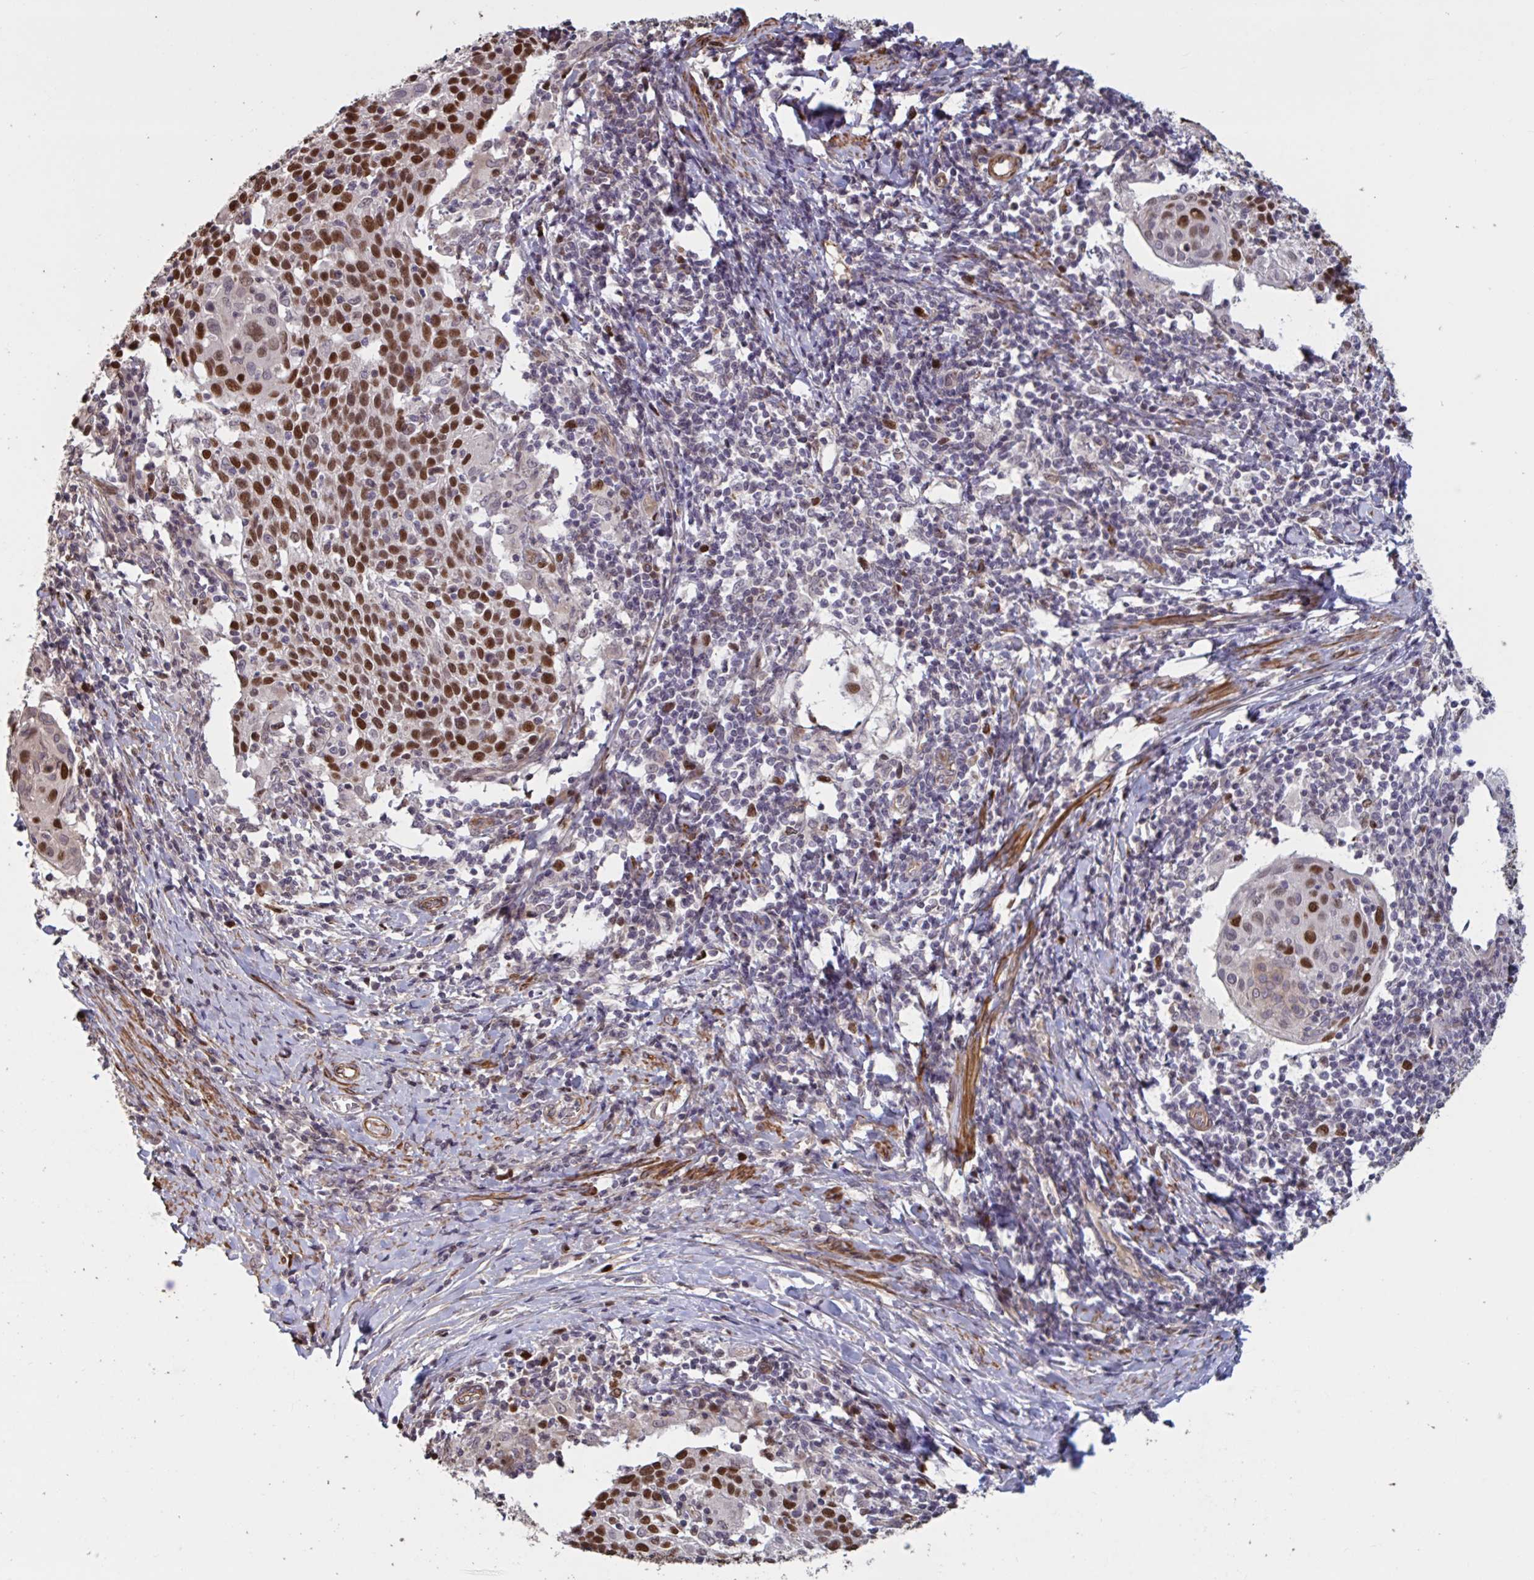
{"staining": {"intensity": "strong", "quantity": ">75%", "location": "nuclear"}, "tissue": "cervical cancer", "cell_type": "Tumor cells", "image_type": "cancer", "snomed": [{"axis": "morphology", "description": "Squamous cell carcinoma, NOS"}, {"axis": "topography", "description": "Cervix"}], "caption": "Immunohistochemical staining of human squamous cell carcinoma (cervical) shows high levels of strong nuclear staining in approximately >75% of tumor cells.", "gene": "IPO5", "patient": {"sex": "female", "age": 52}}